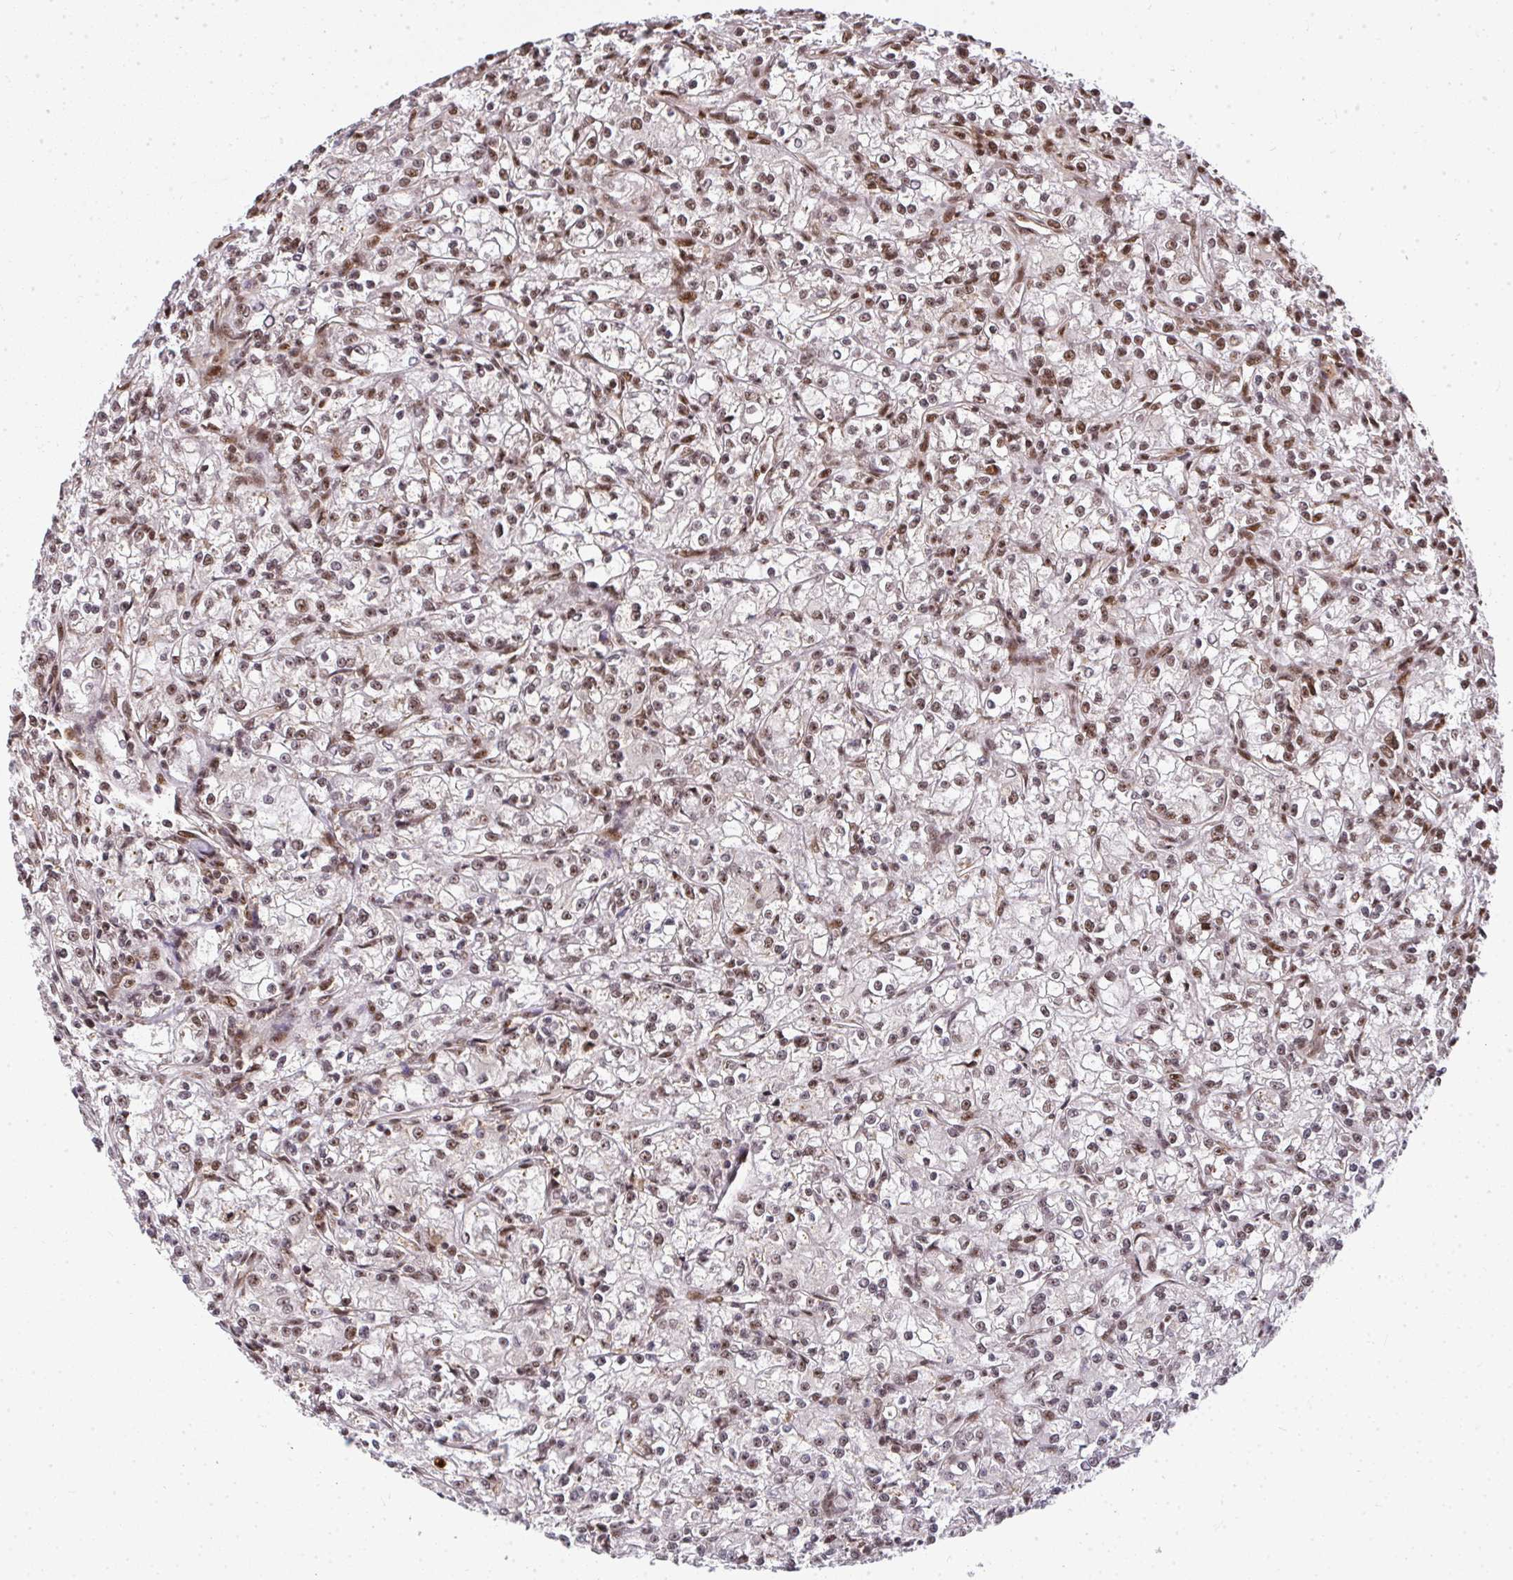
{"staining": {"intensity": "moderate", "quantity": ">75%", "location": "nuclear"}, "tissue": "renal cancer", "cell_type": "Tumor cells", "image_type": "cancer", "snomed": [{"axis": "morphology", "description": "Adenocarcinoma, NOS"}, {"axis": "topography", "description": "Kidney"}], "caption": "A medium amount of moderate nuclear expression is present in about >75% of tumor cells in adenocarcinoma (renal) tissue.", "gene": "U2AF1", "patient": {"sex": "female", "age": 59}}